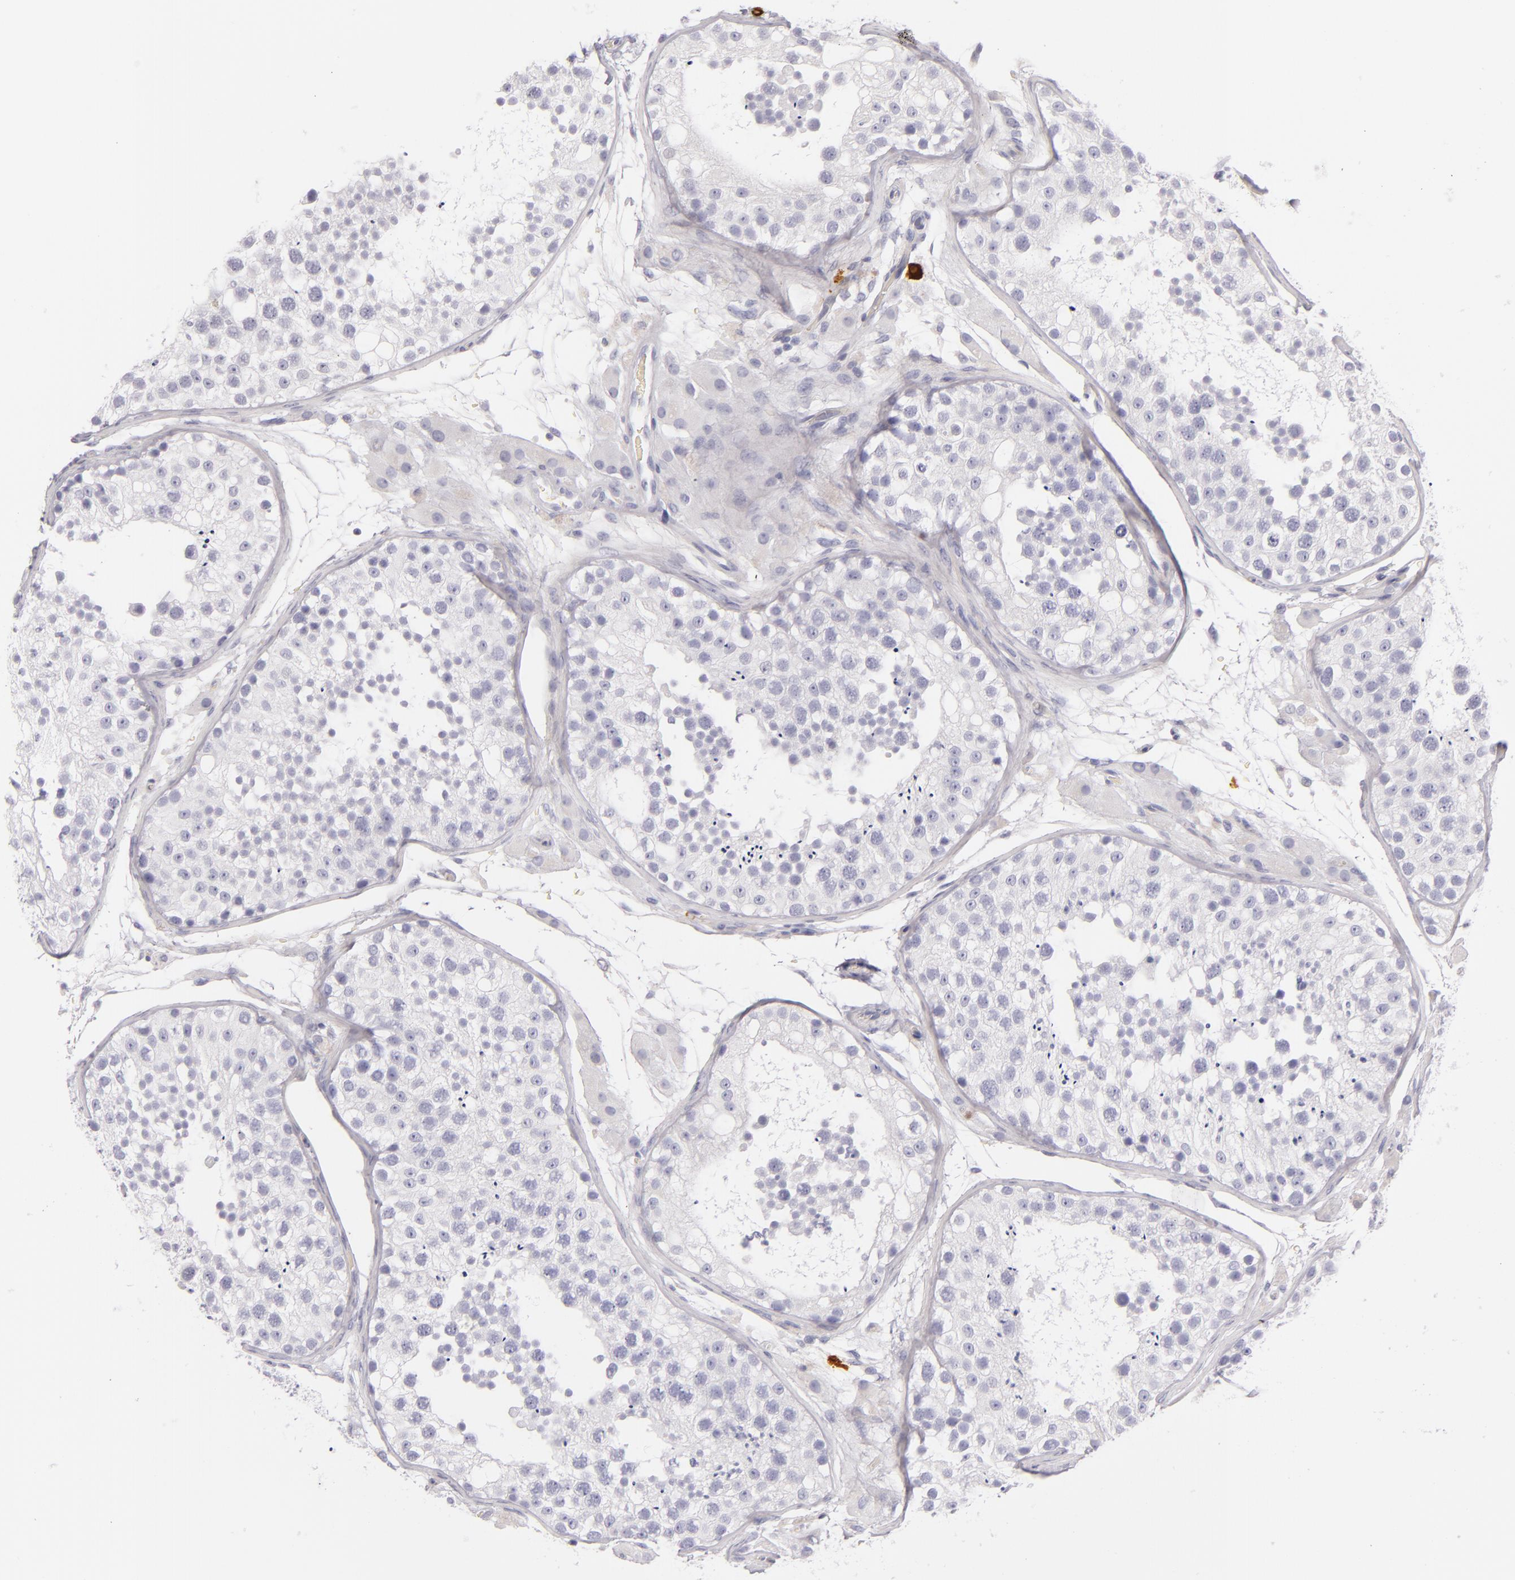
{"staining": {"intensity": "negative", "quantity": "none", "location": "none"}, "tissue": "testis", "cell_type": "Cells in seminiferous ducts", "image_type": "normal", "snomed": [{"axis": "morphology", "description": "Normal tissue, NOS"}, {"axis": "topography", "description": "Testis"}], "caption": "This image is of benign testis stained with immunohistochemistry to label a protein in brown with the nuclei are counter-stained blue. There is no staining in cells in seminiferous ducts.", "gene": "TPSD1", "patient": {"sex": "male", "age": 26}}